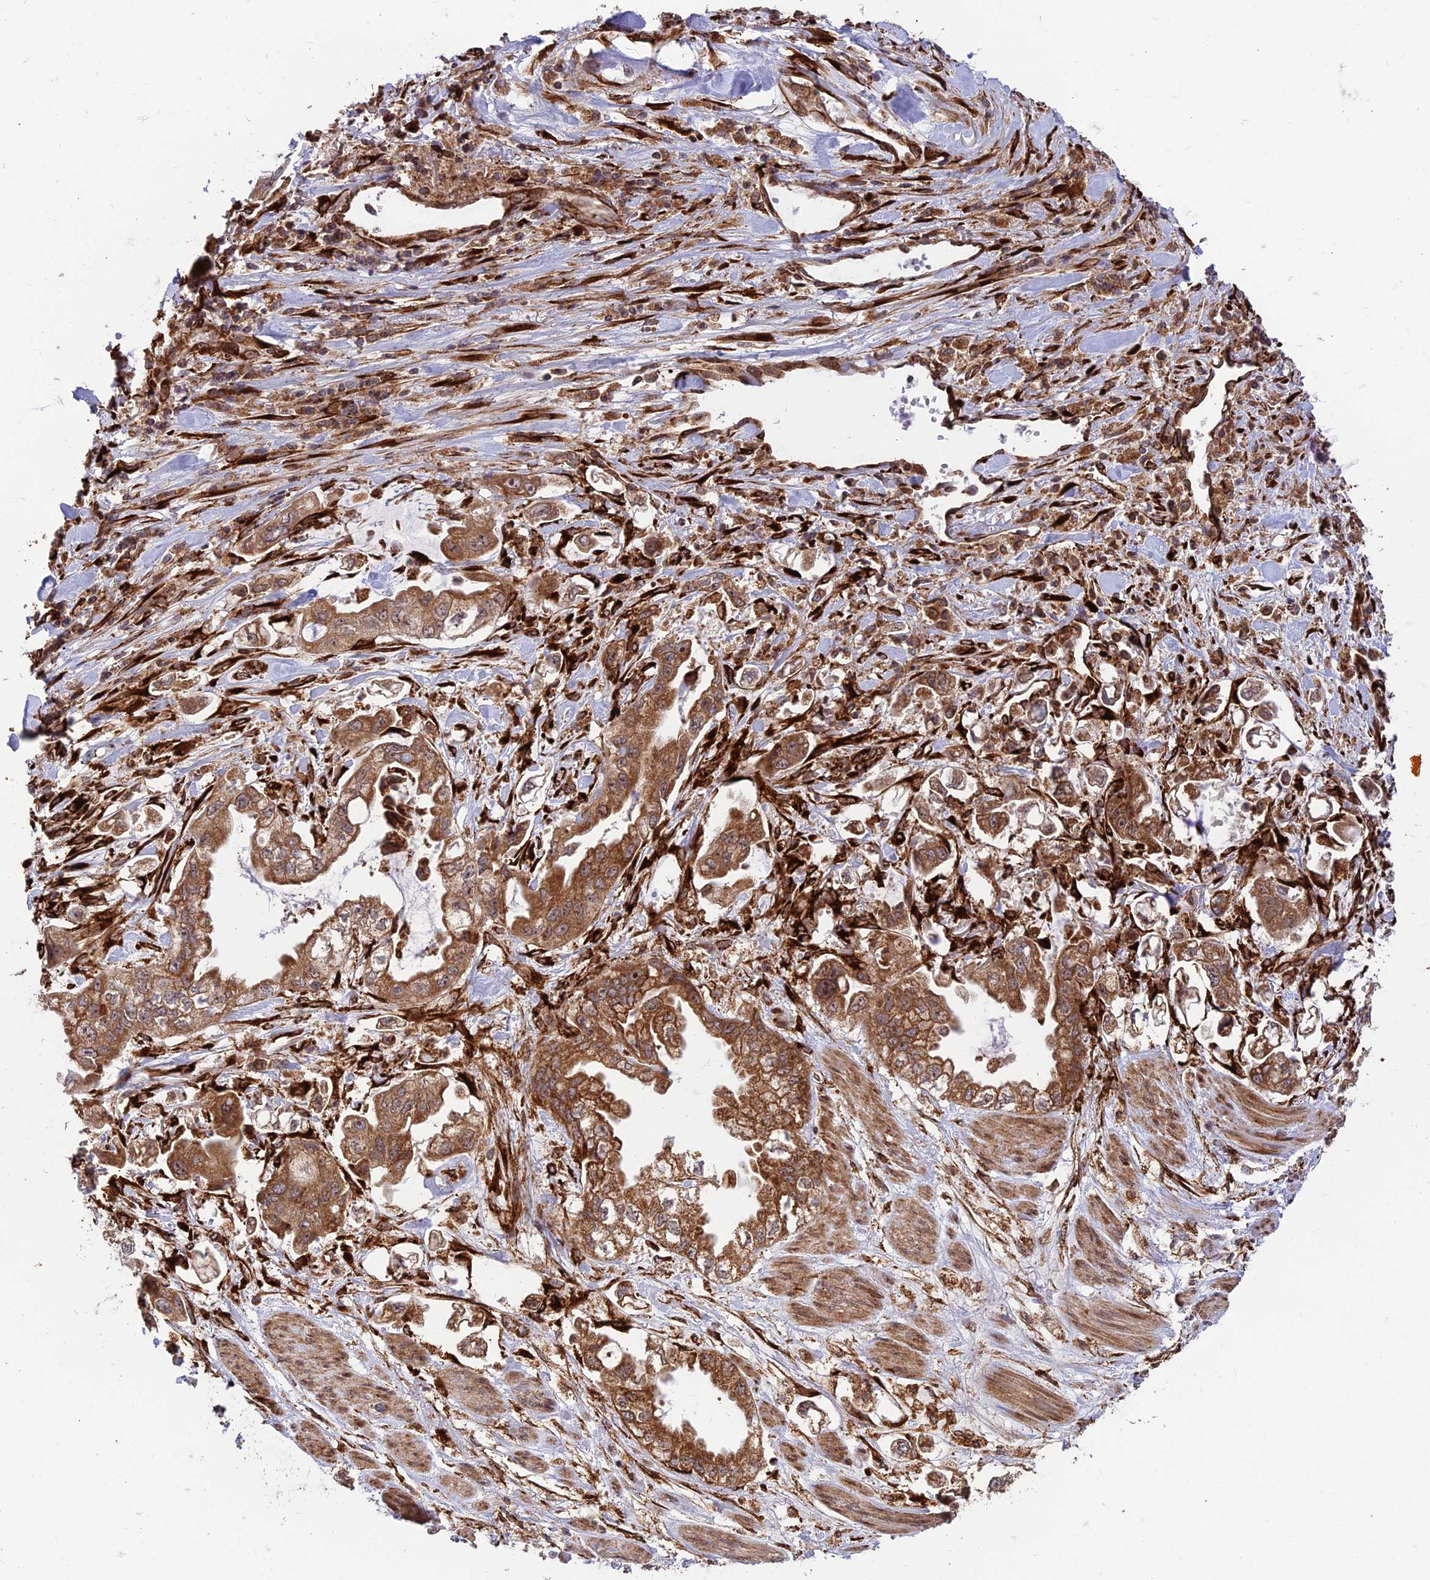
{"staining": {"intensity": "strong", "quantity": ">75%", "location": "cytoplasmic/membranous,nuclear"}, "tissue": "stomach cancer", "cell_type": "Tumor cells", "image_type": "cancer", "snomed": [{"axis": "morphology", "description": "Adenocarcinoma, NOS"}, {"axis": "topography", "description": "Stomach"}], "caption": "IHC of human stomach adenocarcinoma displays high levels of strong cytoplasmic/membranous and nuclear expression in about >75% of tumor cells. Nuclei are stained in blue.", "gene": "CRTAP", "patient": {"sex": "male", "age": 62}}